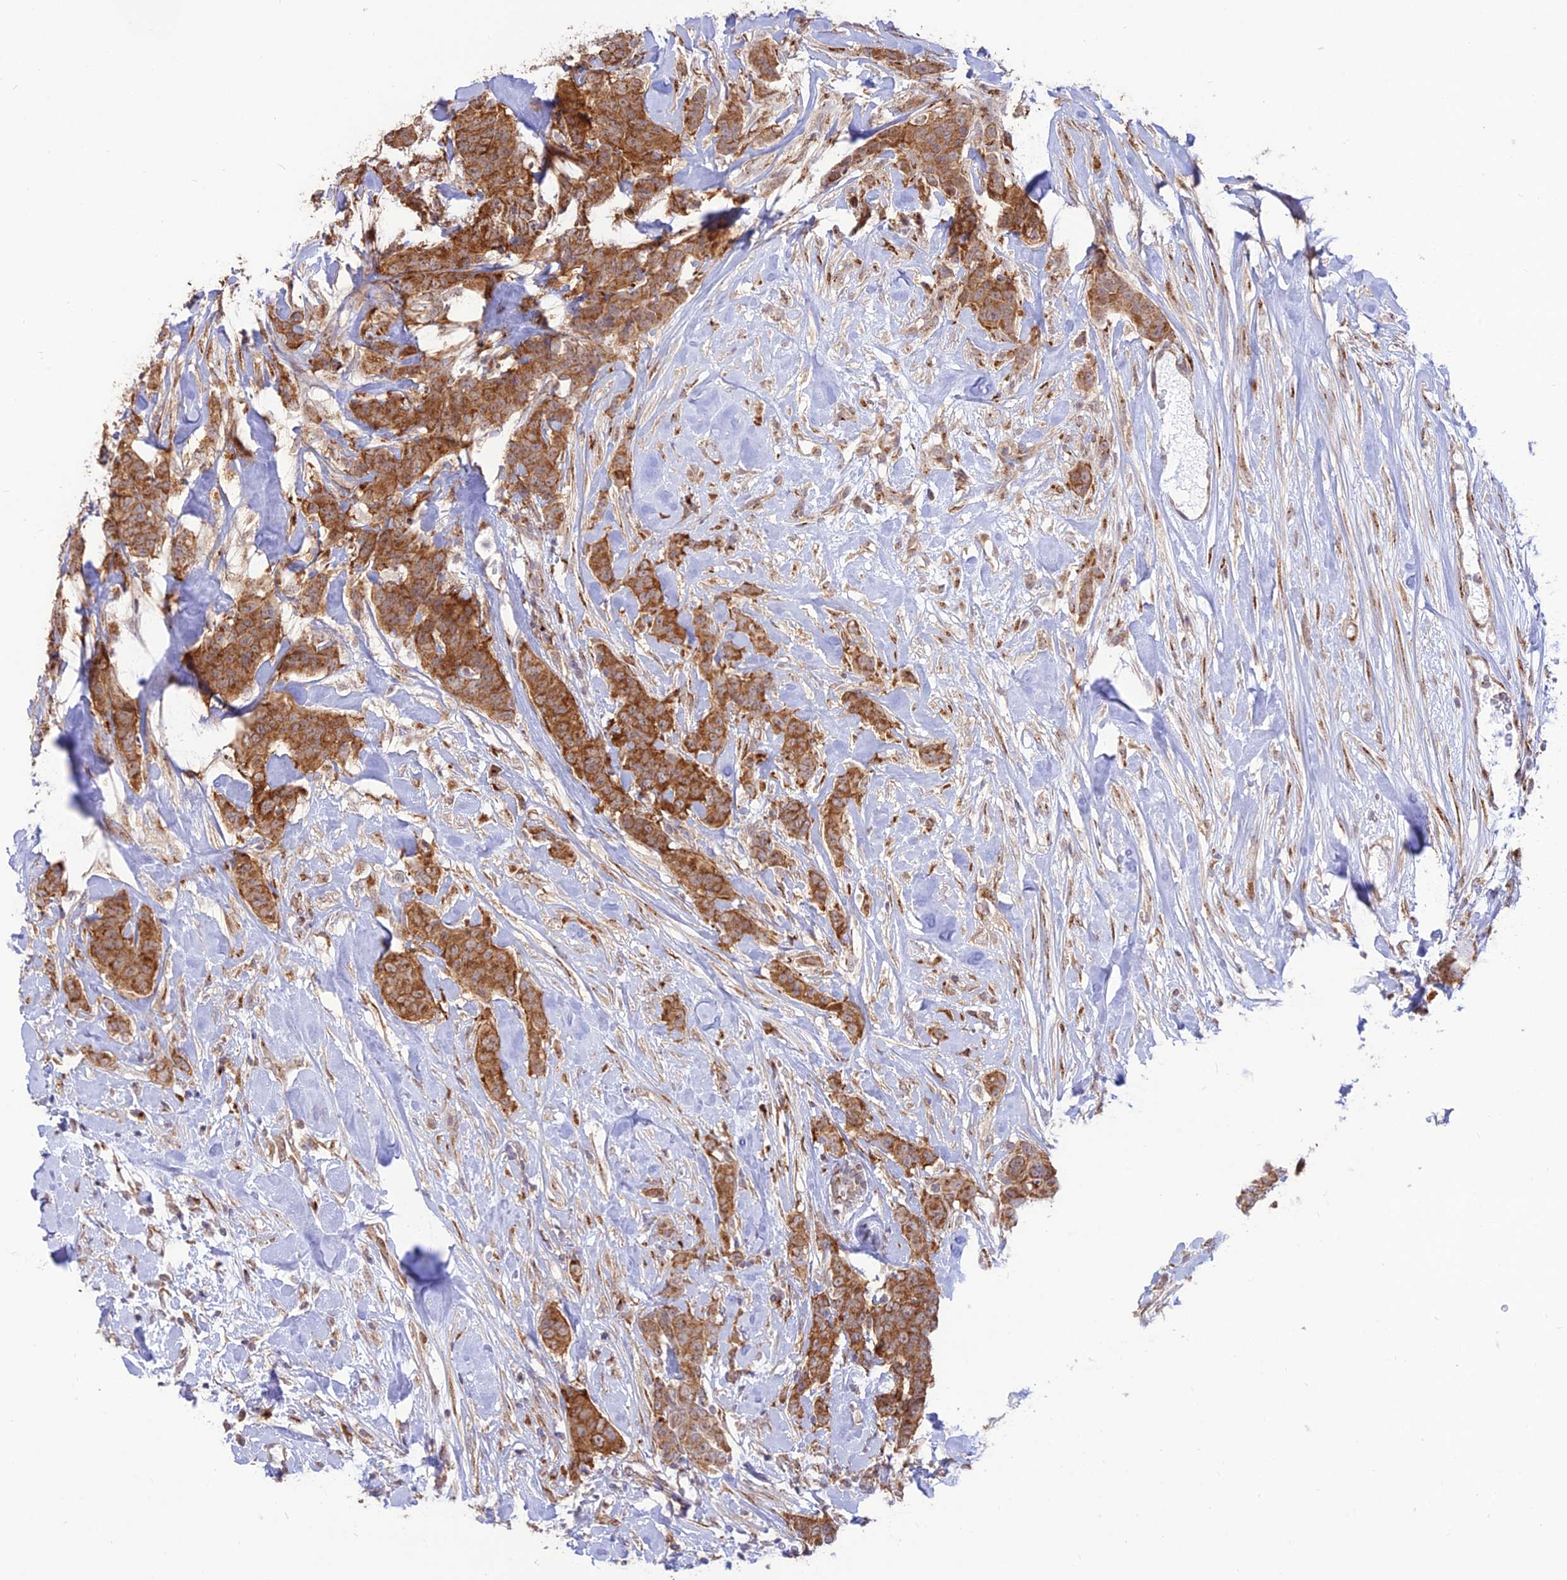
{"staining": {"intensity": "strong", "quantity": ">75%", "location": "cytoplasmic/membranous"}, "tissue": "breast cancer", "cell_type": "Tumor cells", "image_type": "cancer", "snomed": [{"axis": "morphology", "description": "Duct carcinoma"}, {"axis": "topography", "description": "Breast"}], "caption": "A brown stain highlights strong cytoplasmic/membranous expression of a protein in breast intraductal carcinoma tumor cells.", "gene": "GOLGA3", "patient": {"sex": "female", "age": 40}}